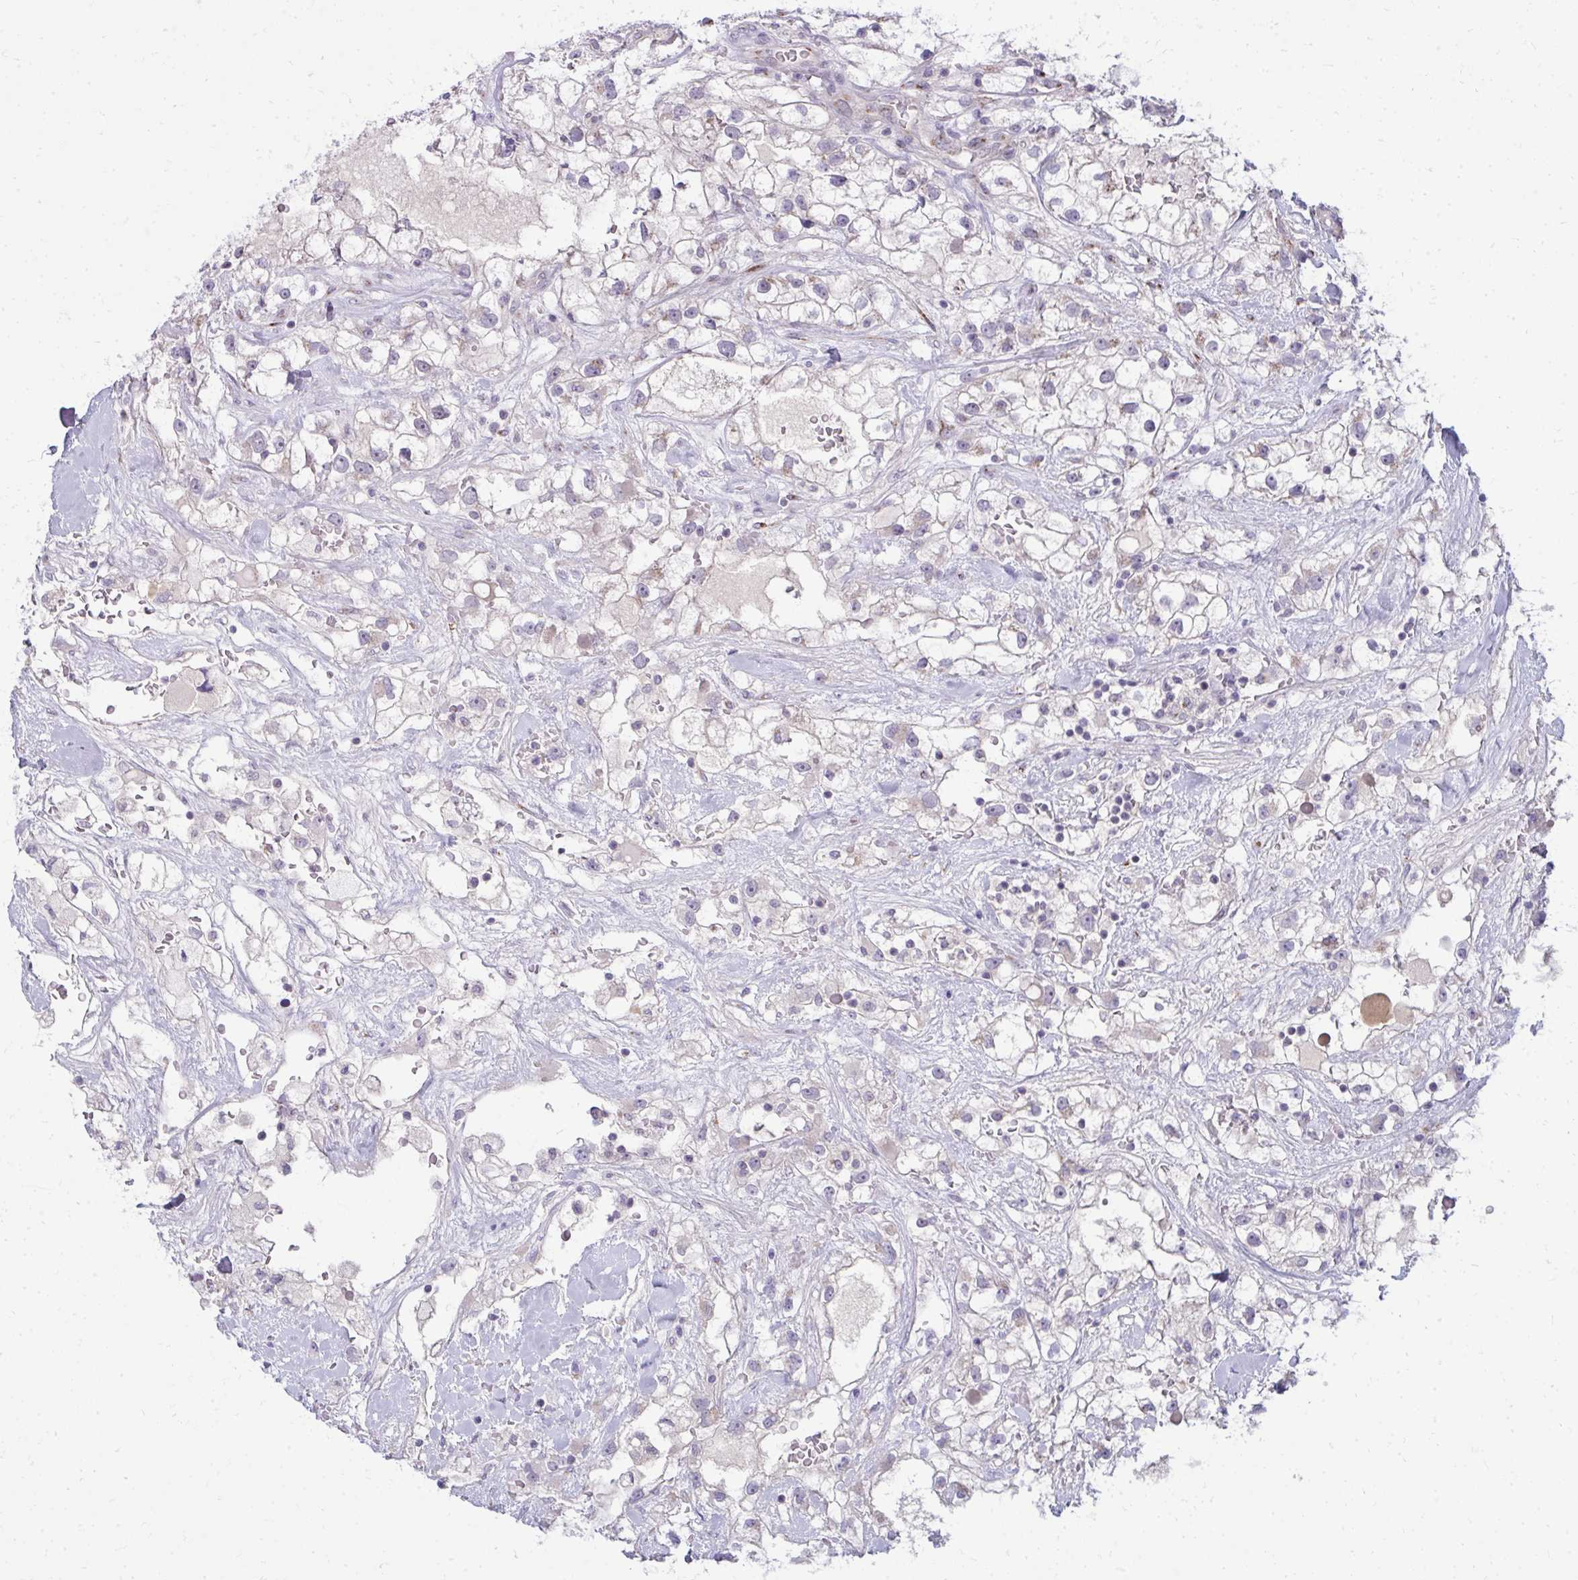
{"staining": {"intensity": "negative", "quantity": "none", "location": "none"}, "tissue": "renal cancer", "cell_type": "Tumor cells", "image_type": "cancer", "snomed": [{"axis": "morphology", "description": "Adenocarcinoma, NOS"}, {"axis": "topography", "description": "Kidney"}], "caption": "Protein analysis of renal cancer (adenocarcinoma) shows no significant expression in tumor cells. (Brightfield microscopy of DAB (3,3'-diaminobenzidine) immunohistochemistry (IHC) at high magnification).", "gene": "DTX4", "patient": {"sex": "male", "age": 59}}